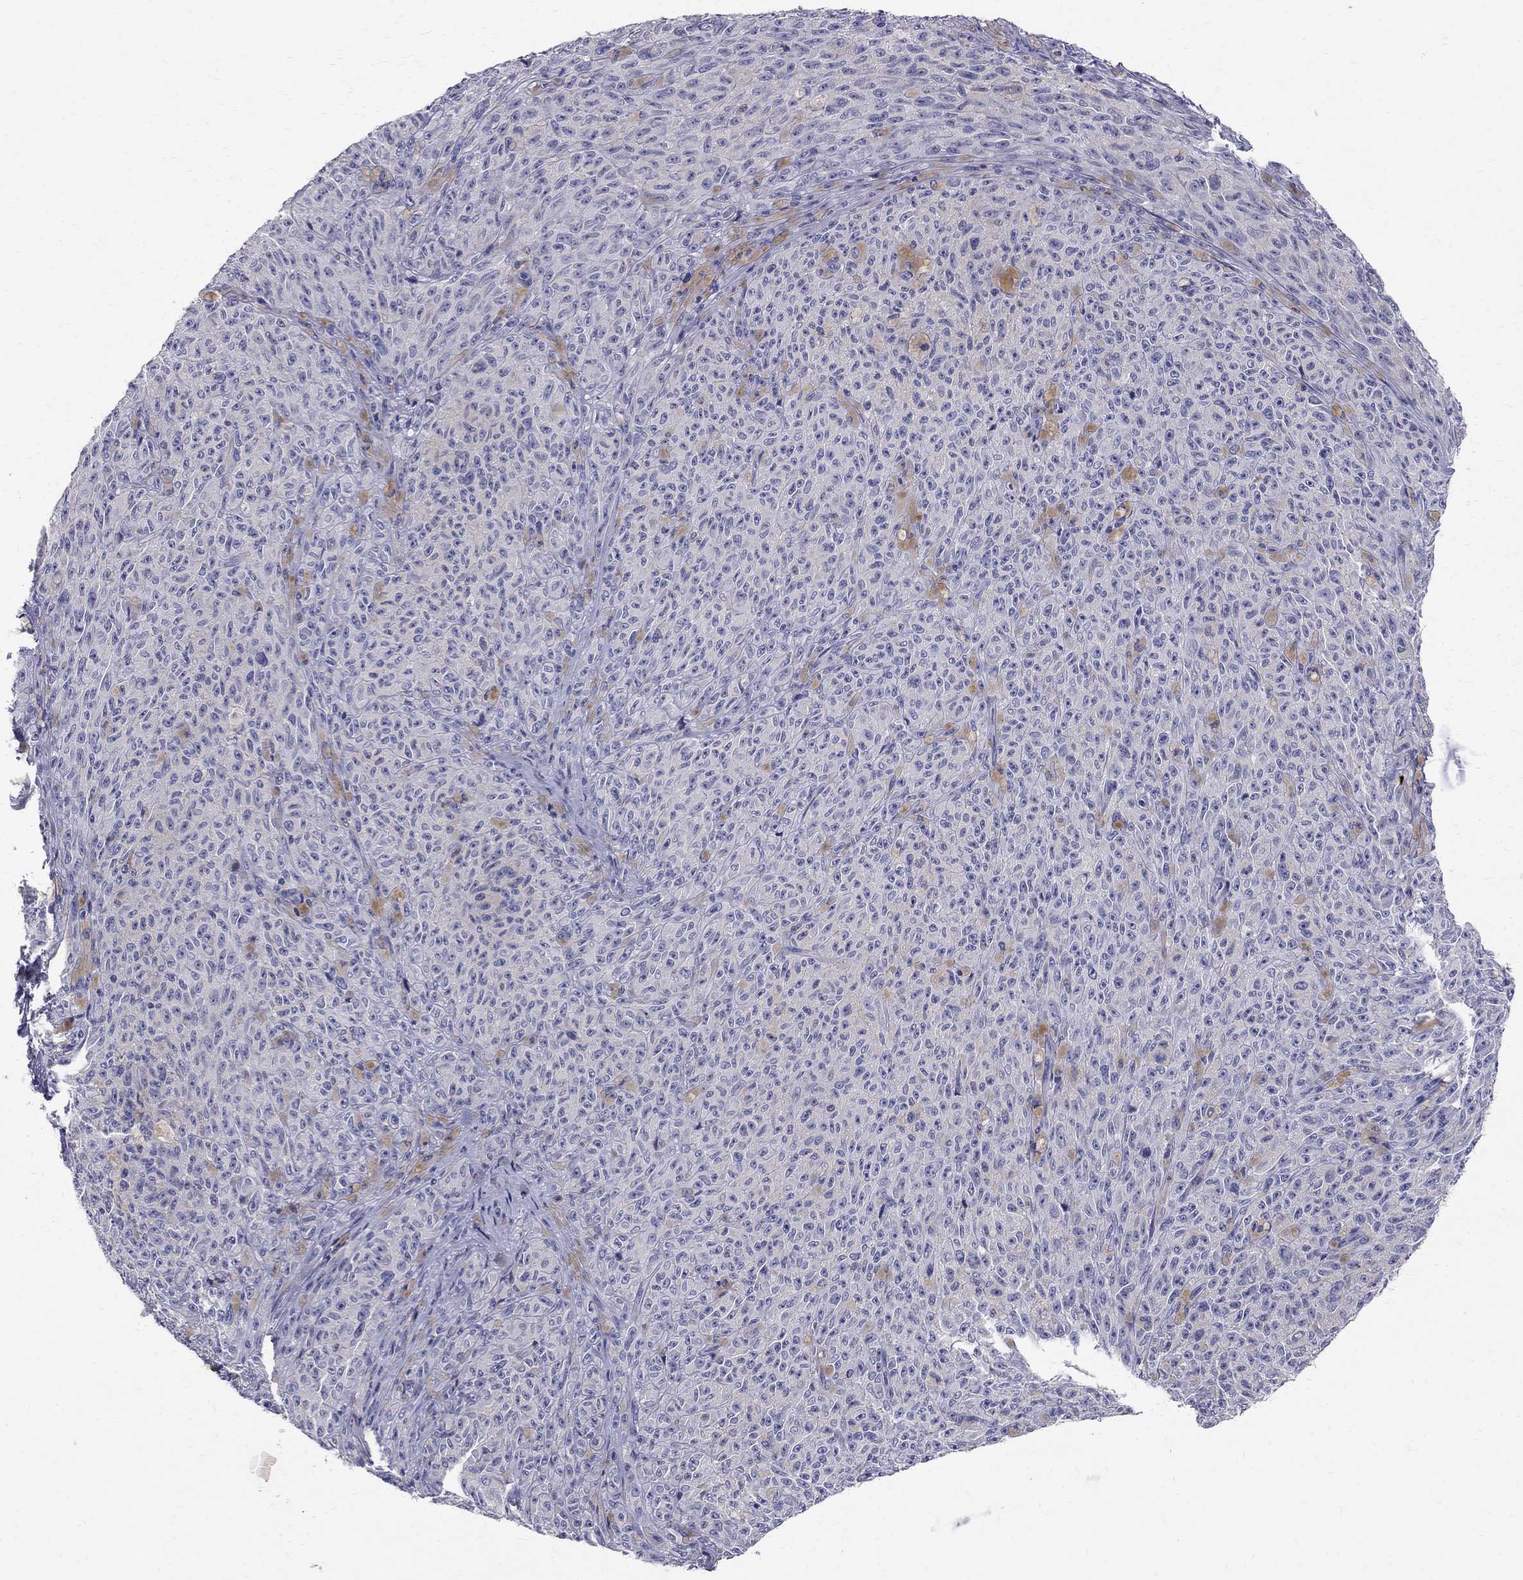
{"staining": {"intensity": "negative", "quantity": "none", "location": "none"}, "tissue": "melanoma", "cell_type": "Tumor cells", "image_type": "cancer", "snomed": [{"axis": "morphology", "description": "Malignant melanoma, NOS"}, {"axis": "topography", "description": "Skin"}], "caption": "Immunohistochemical staining of human melanoma exhibits no significant expression in tumor cells.", "gene": "TP53TG5", "patient": {"sex": "female", "age": 82}}